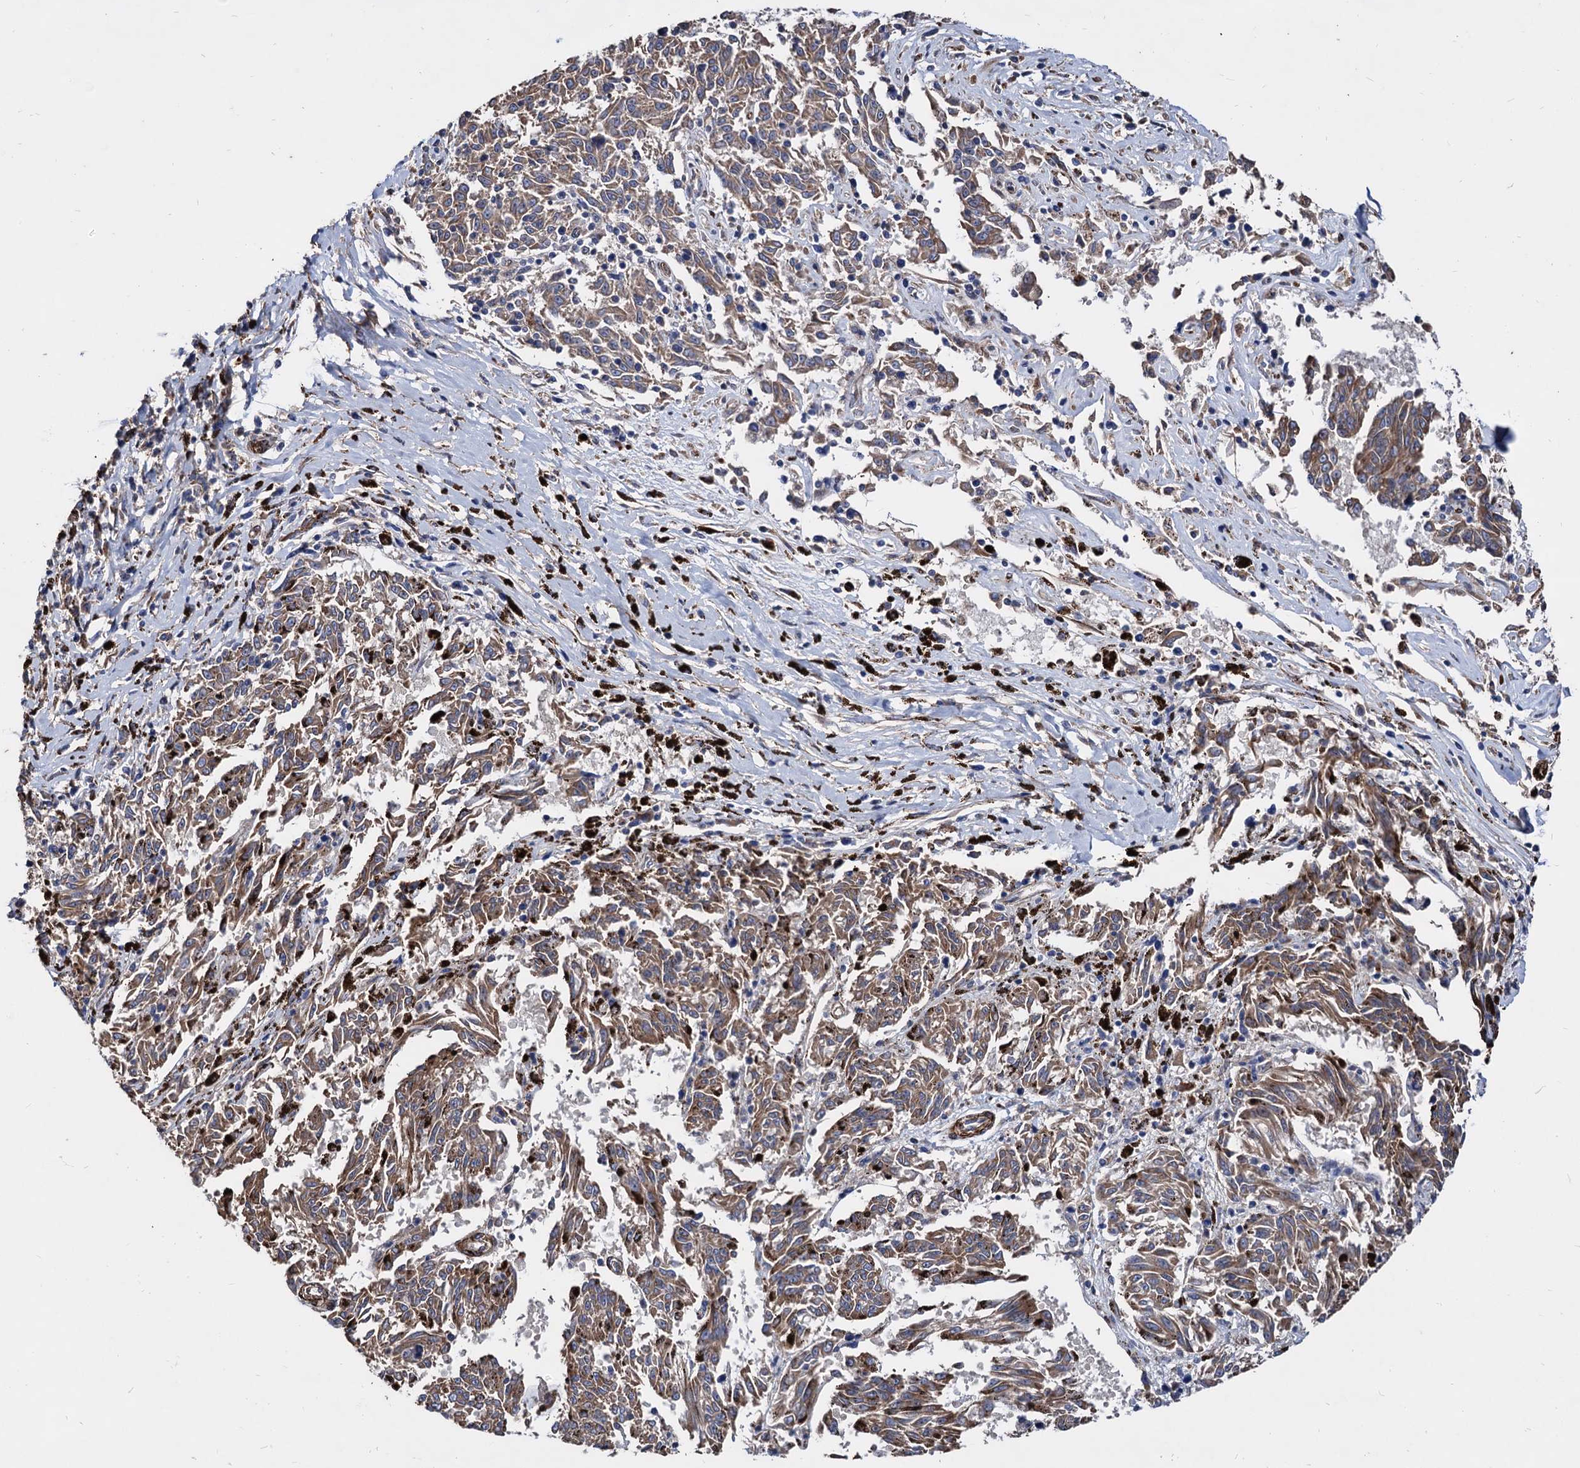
{"staining": {"intensity": "moderate", "quantity": ">75%", "location": "cytoplasmic/membranous"}, "tissue": "melanoma", "cell_type": "Tumor cells", "image_type": "cancer", "snomed": [{"axis": "morphology", "description": "Malignant melanoma, NOS"}, {"axis": "topography", "description": "Skin"}], "caption": "Human malignant melanoma stained for a protein (brown) reveals moderate cytoplasmic/membranous positive positivity in approximately >75% of tumor cells.", "gene": "WDR11", "patient": {"sex": "female", "age": 72}}